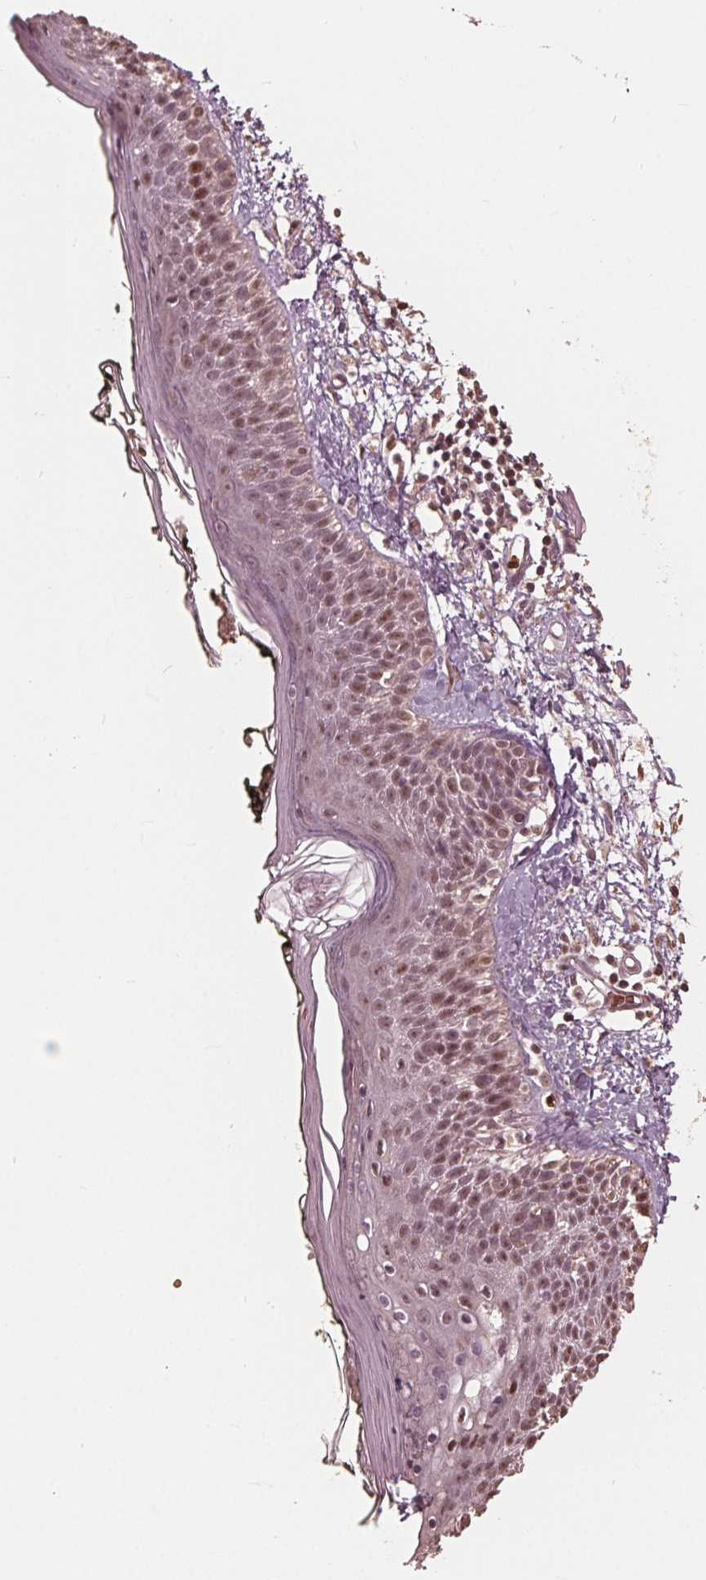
{"staining": {"intensity": "weak", "quantity": "25%-75%", "location": "cytoplasmic/membranous,nuclear"}, "tissue": "skin", "cell_type": "Fibroblasts", "image_type": "normal", "snomed": [{"axis": "morphology", "description": "Normal tissue, NOS"}, {"axis": "topography", "description": "Skin"}], "caption": "Normal skin demonstrates weak cytoplasmic/membranous,nuclear staining in about 25%-75% of fibroblasts, visualized by immunohistochemistry.", "gene": "HIRIP3", "patient": {"sex": "male", "age": 76}}